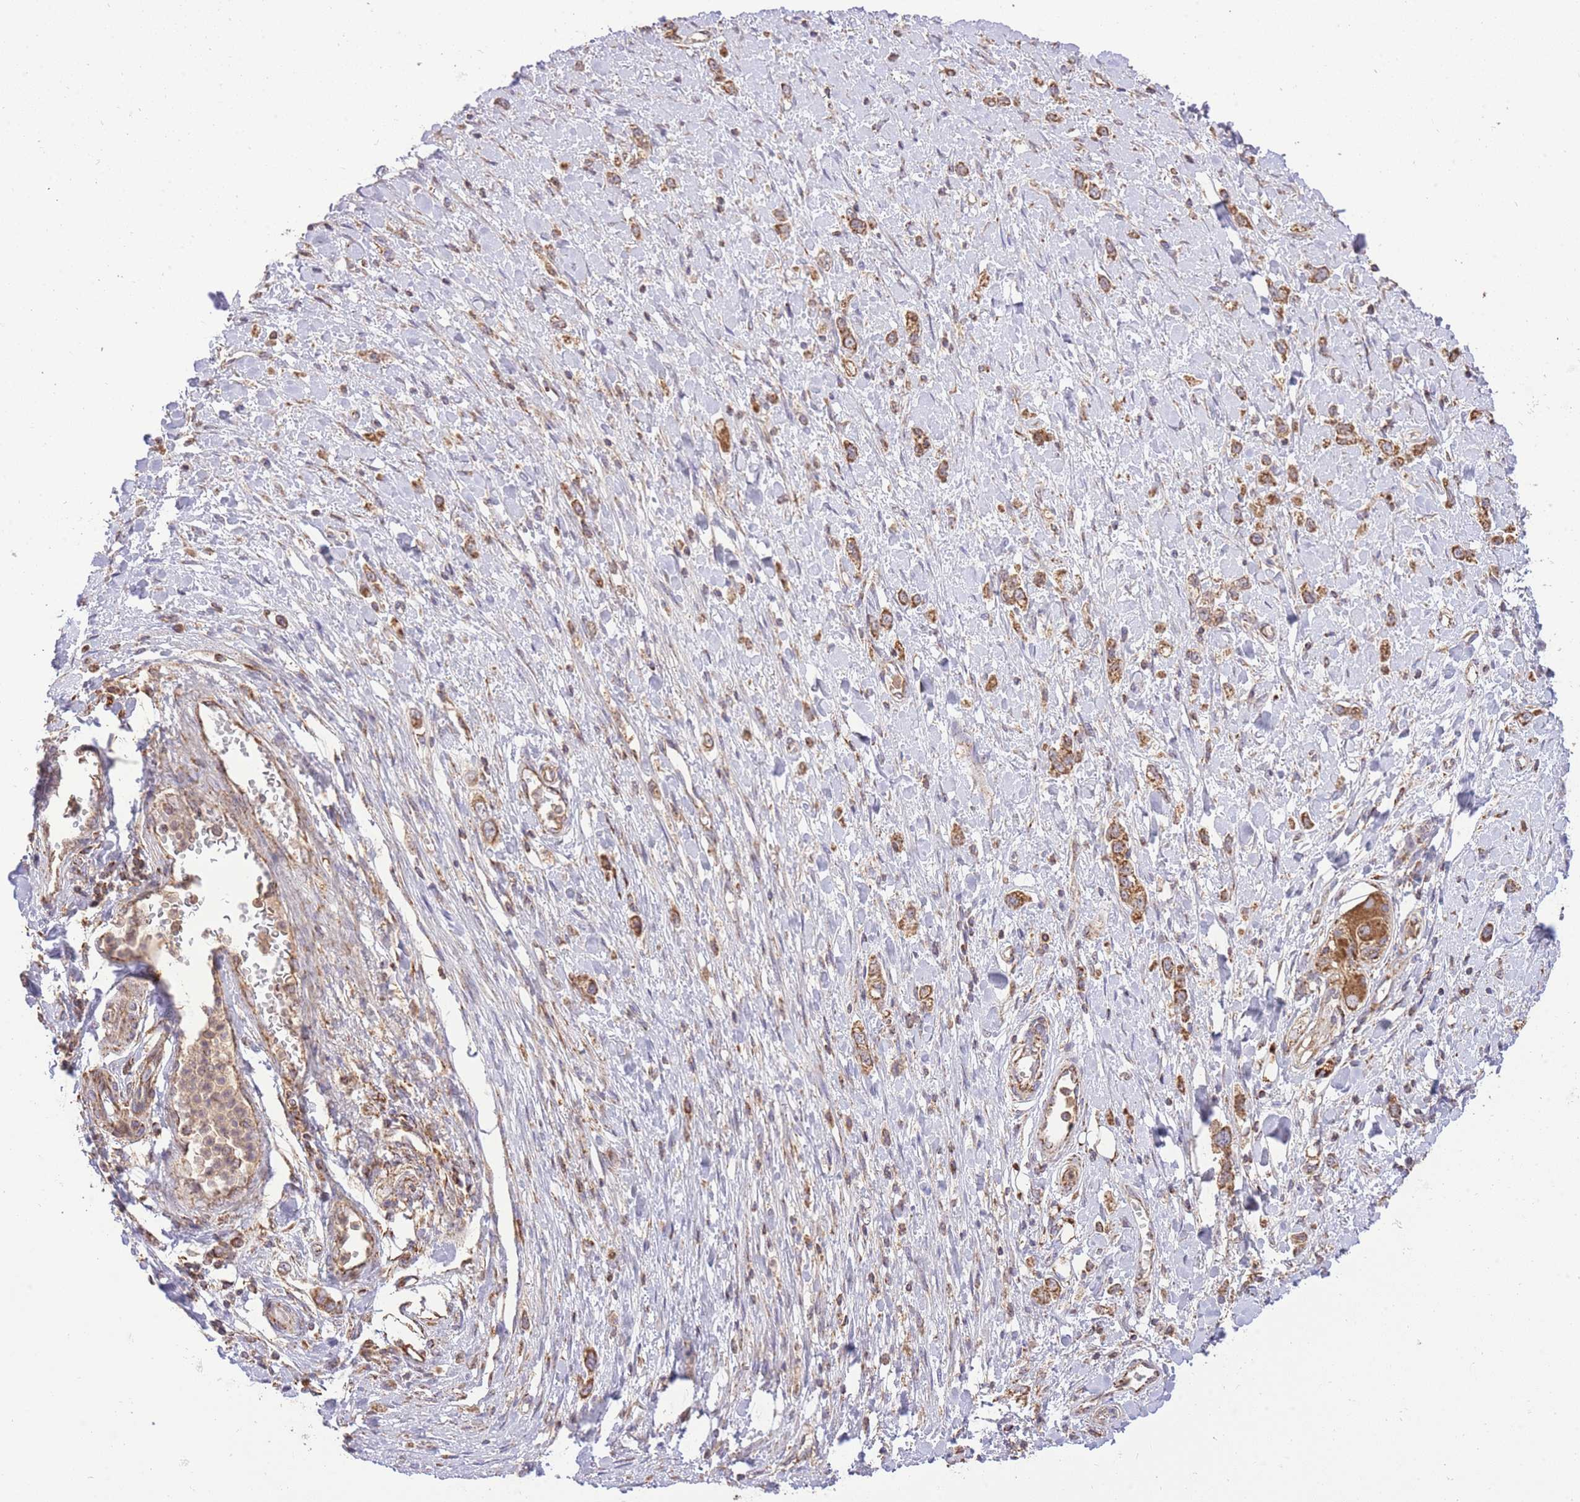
{"staining": {"intensity": "strong", "quantity": ">75%", "location": "cytoplasmic/membranous"}, "tissue": "stomach cancer", "cell_type": "Tumor cells", "image_type": "cancer", "snomed": [{"axis": "morphology", "description": "Adenocarcinoma, NOS"}, {"axis": "topography", "description": "Stomach"}], "caption": "Immunohistochemical staining of human stomach cancer (adenocarcinoma) shows high levels of strong cytoplasmic/membranous protein positivity in approximately >75% of tumor cells.", "gene": "PREP", "patient": {"sex": "female", "age": 65}}